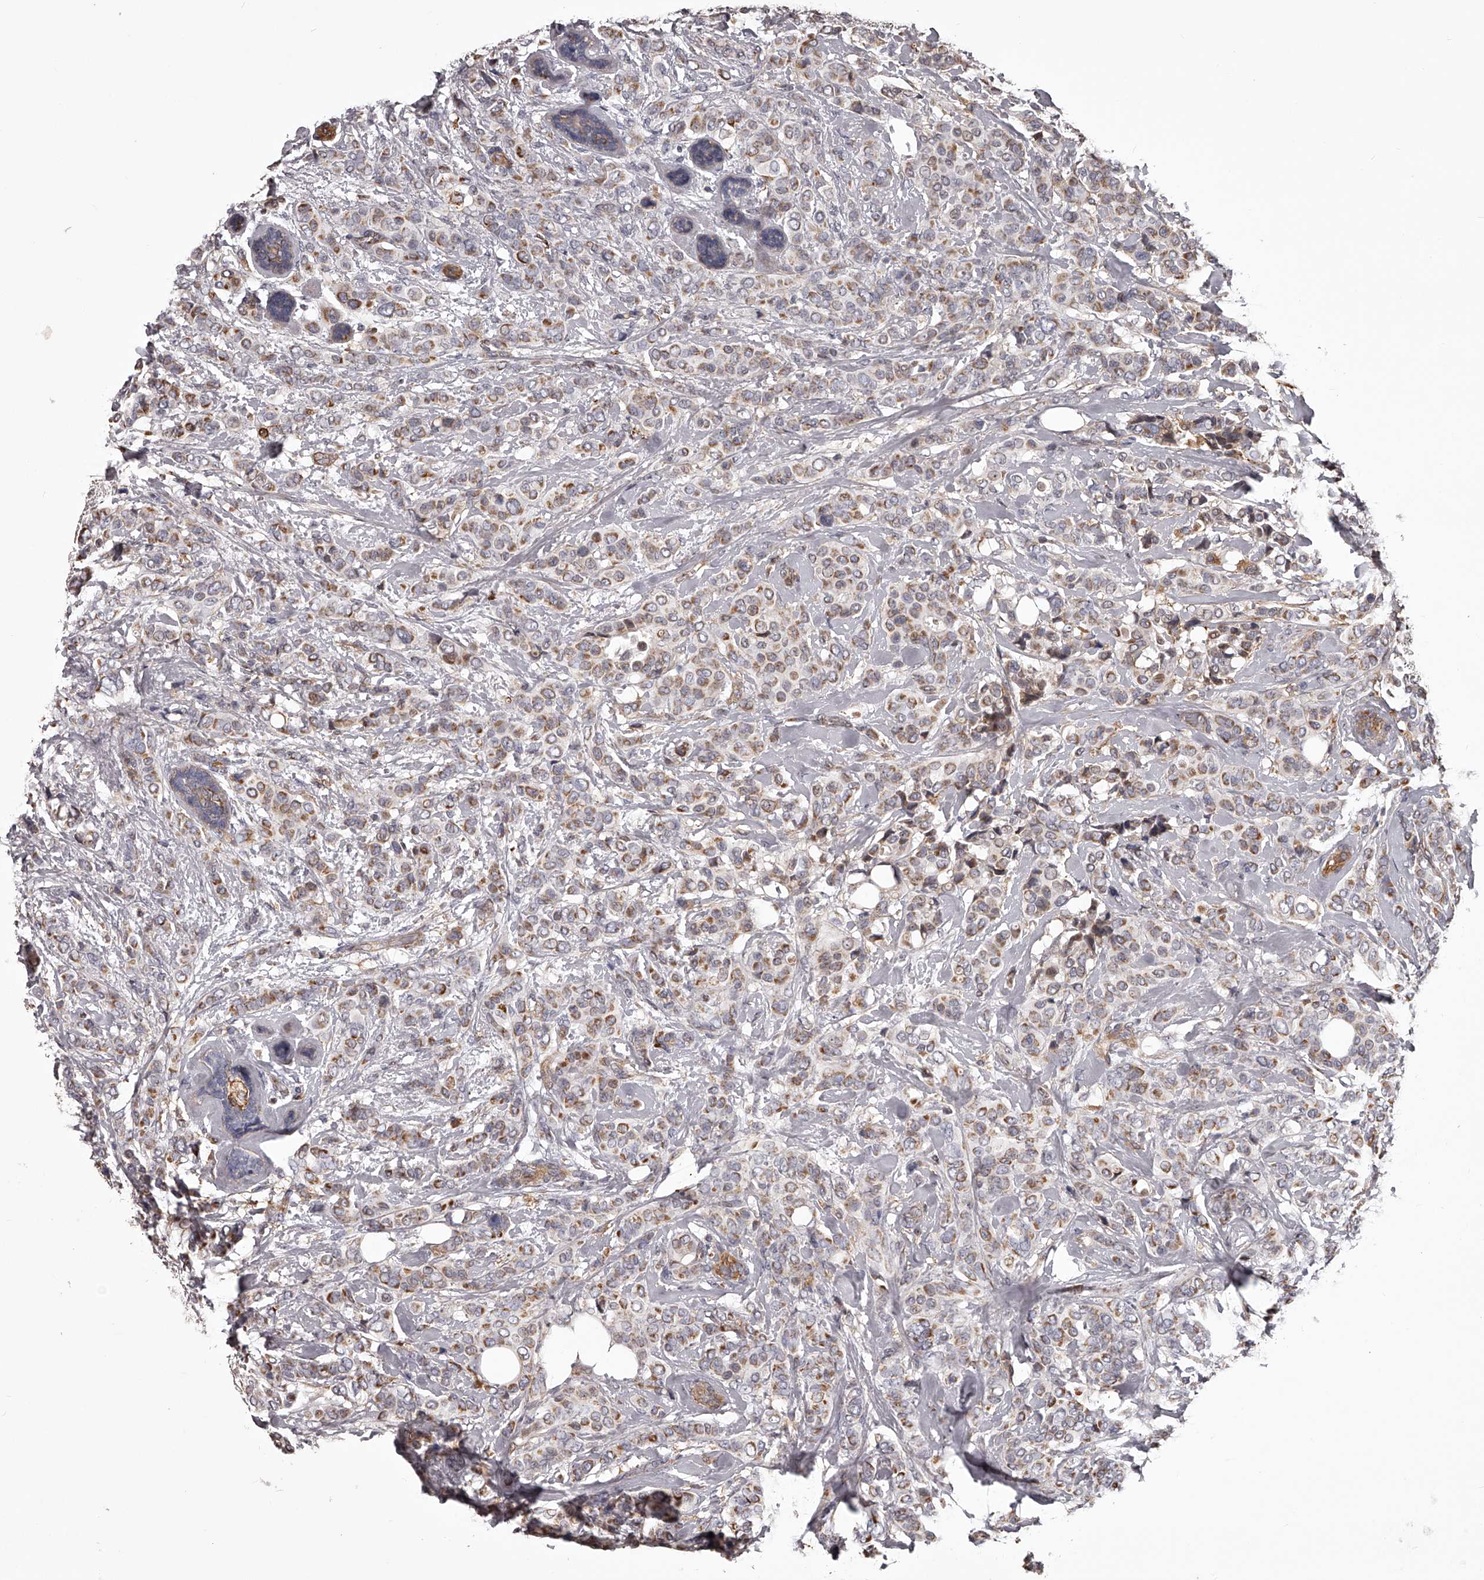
{"staining": {"intensity": "moderate", "quantity": ">75%", "location": "cytoplasmic/membranous"}, "tissue": "breast cancer", "cell_type": "Tumor cells", "image_type": "cancer", "snomed": [{"axis": "morphology", "description": "Lobular carcinoma"}, {"axis": "topography", "description": "Breast"}], "caption": "Immunohistochemistry (IHC) micrograph of human breast cancer (lobular carcinoma) stained for a protein (brown), which exhibits medium levels of moderate cytoplasmic/membranous staining in about >75% of tumor cells.", "gene": "RRP36", "patient": {"sex": "female", "age": 51}}